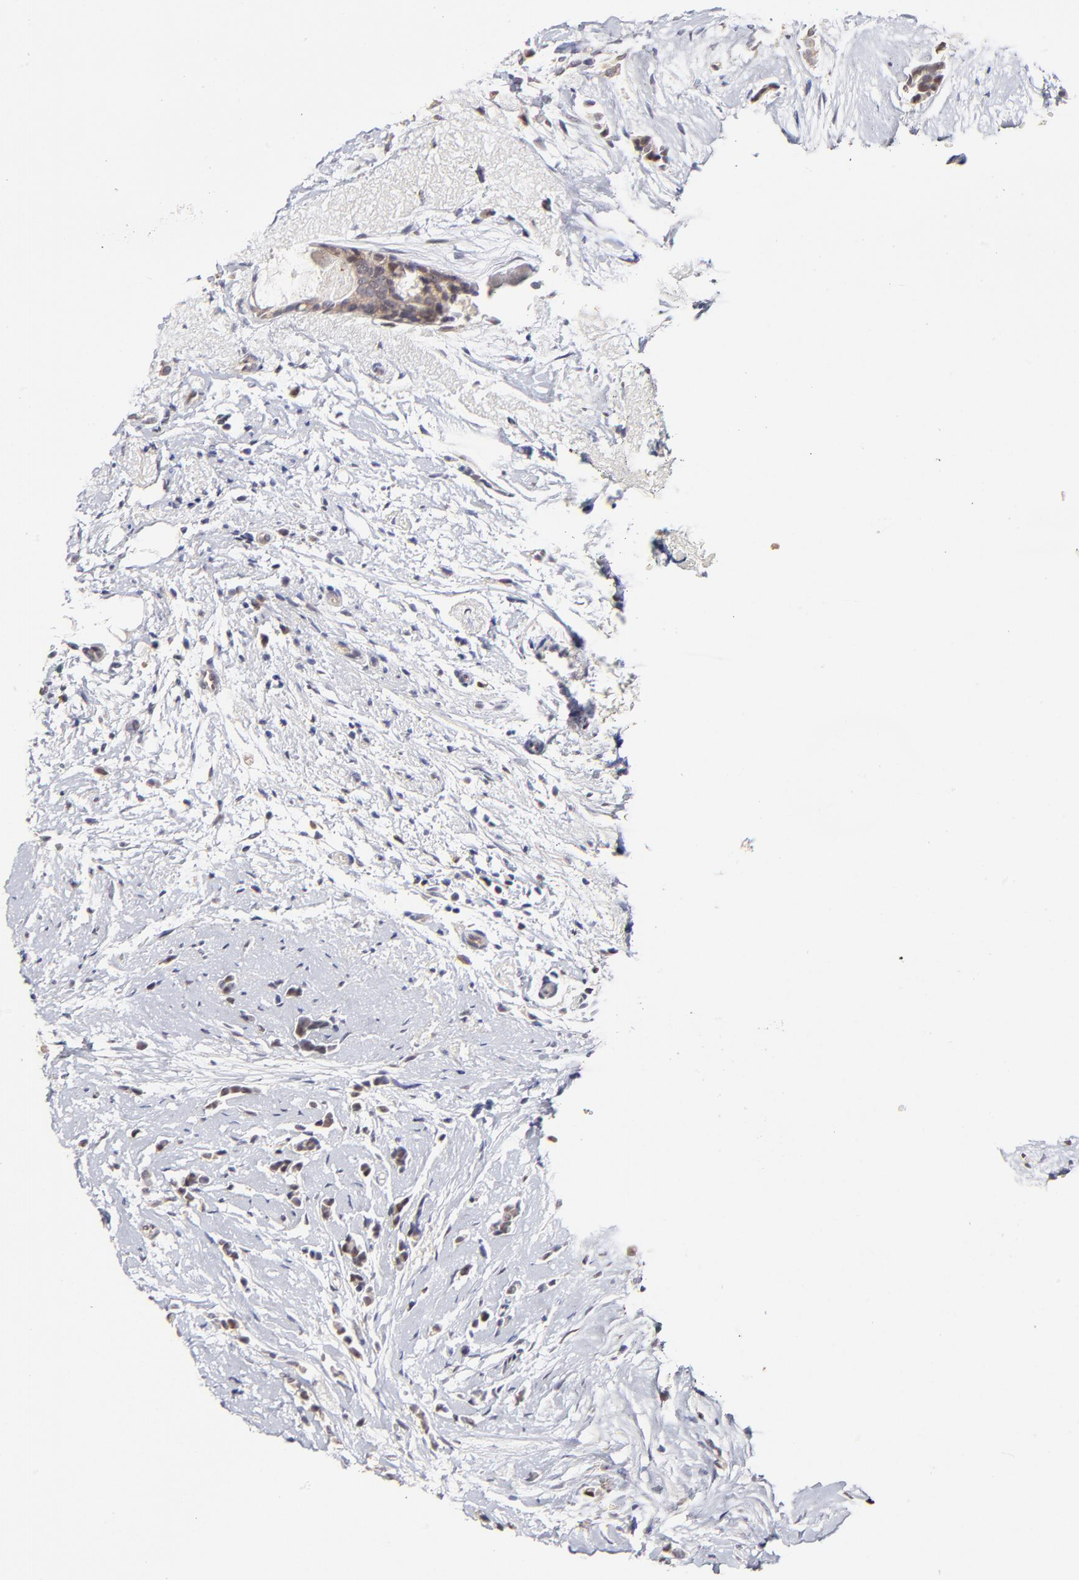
{"staining": {"intensity": "weak", "quantity": ">75%", "location": "cytoplasmic/membranous"}, "tissue": "breast cancer", "cell_type": "Tumor cells", "image_type": "cancer", "snomed": [{"axis": "morphology", "description": "Lobular carcinoma"}, {"axis": "topography", "description": "Breast"}], "caption": "Tumor cells show weak cytoplasmic/membranous expression in approximately >75% of cells in lobular carcinoma (breast).", "gene": "ZNF10", "patient": {"sex": "female", "age": 56}}